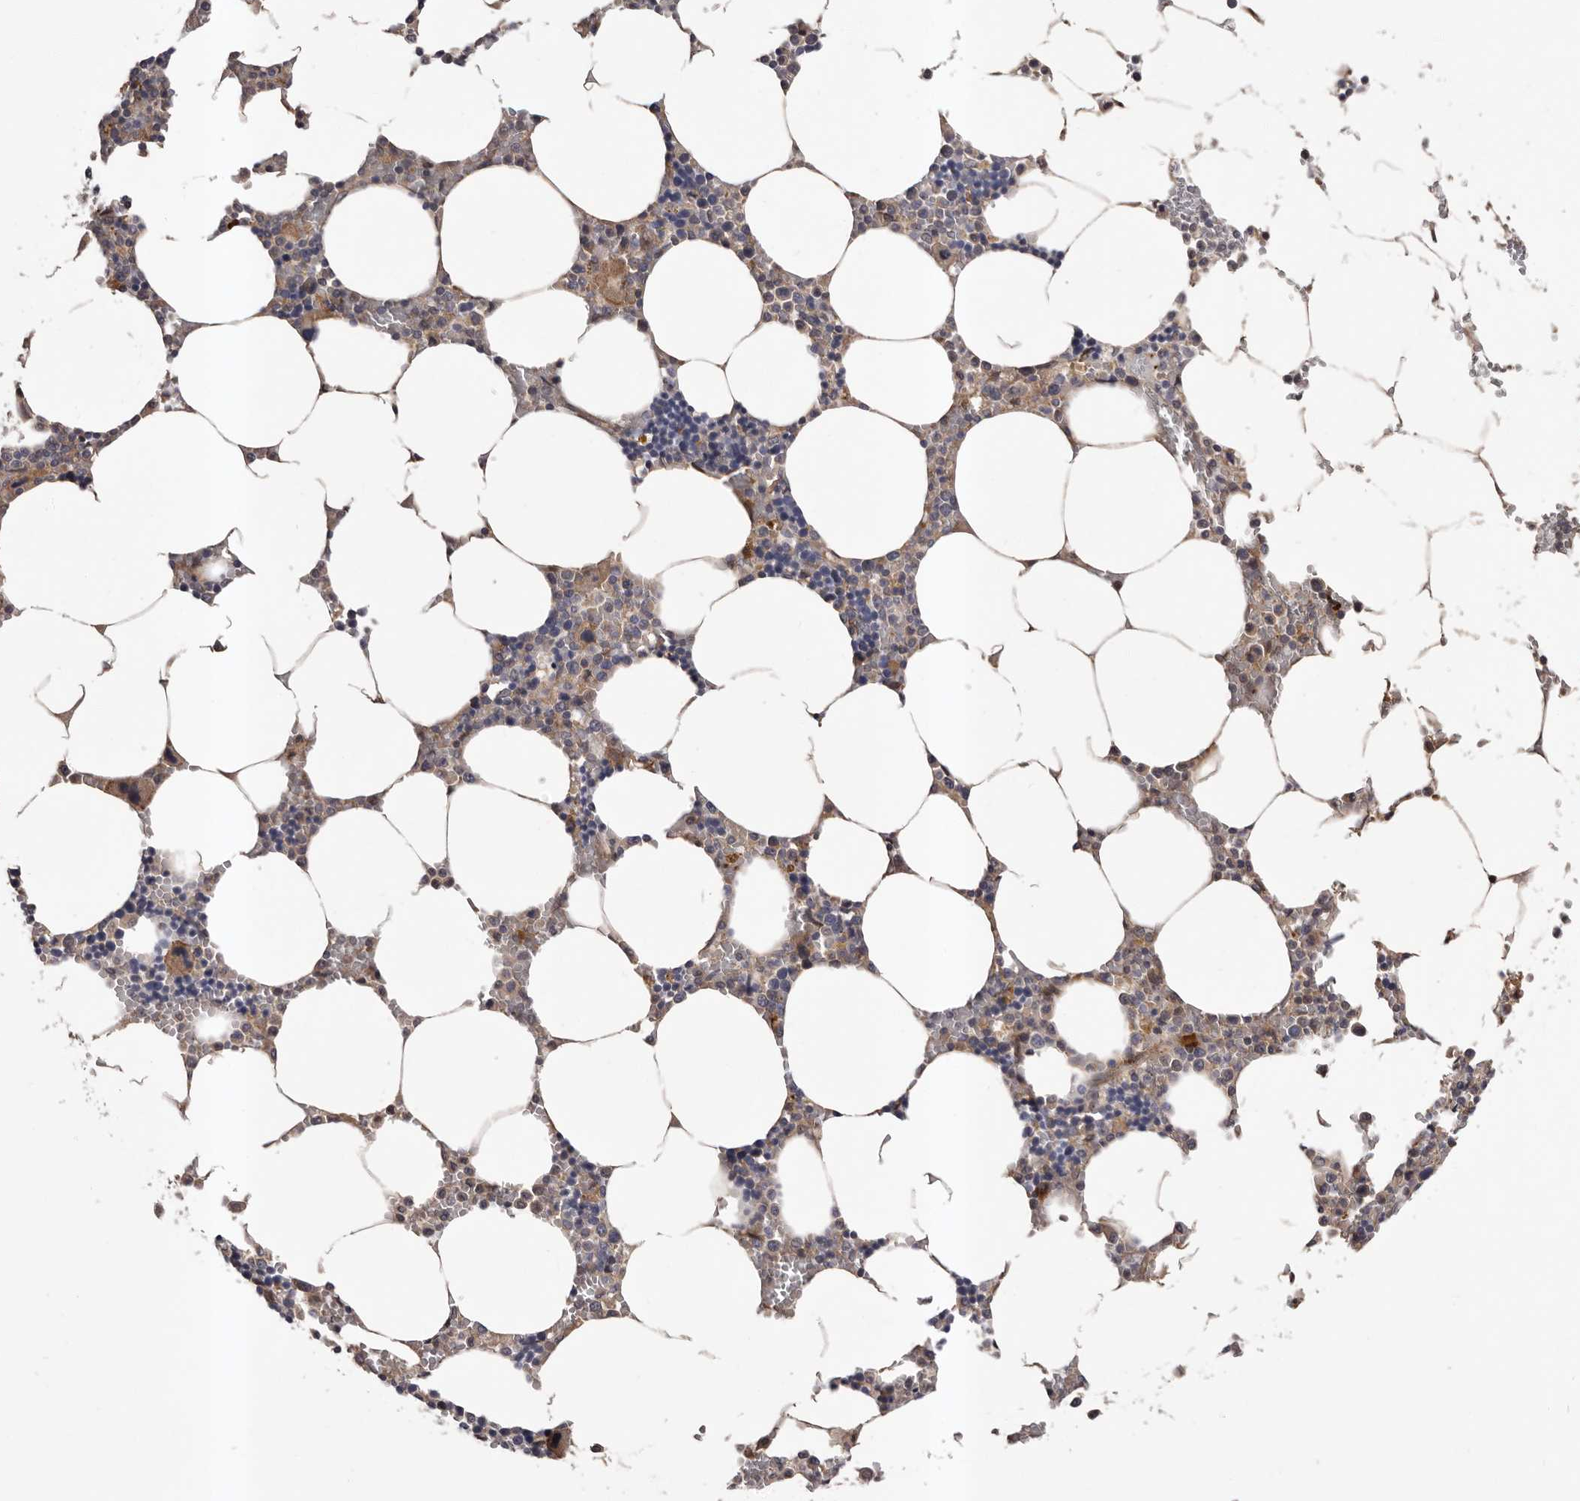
{"staining": {"intensity": "moderate", "quantity": "<25%", "location": "cytoplasmic/membranous"}, "tissue": "bone marrow", "cell_type": "Hematopoietic cells", "image_type": "normal", "snomed": [{"axis": "morphology", "description": "Normal tissue, NOS"}, {"axis": "topography", "description": "Bone marrow"}], "caption": "Immunohistochemical staining of normal human bone marrow reveals low levels of moderate cytoplasmic/membranous positivity in about <25% of hematopoietic cells.", "gene": "PRKD1", "patient": {"sex": "male", "age": 70}}